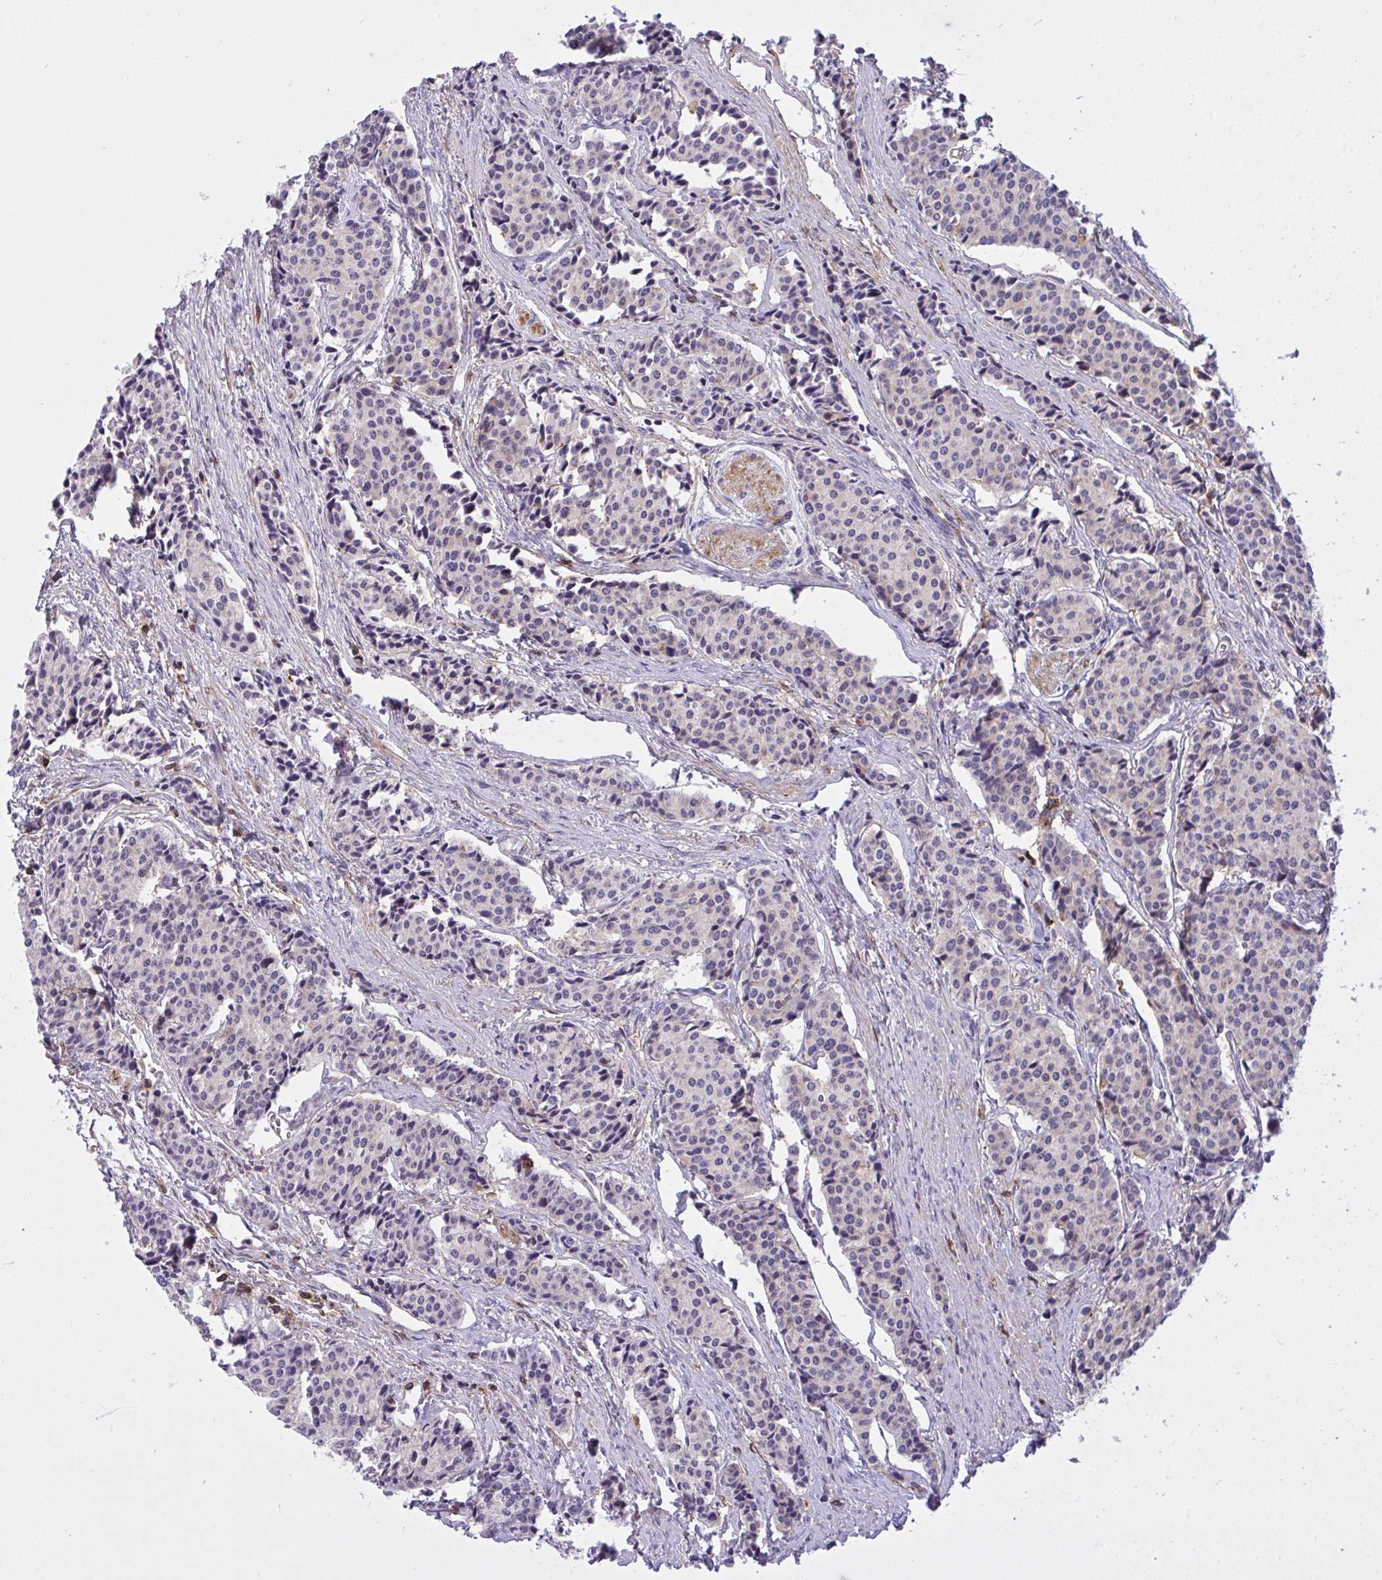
{"staining": {"intensity": "negative", "quantity": "none", "location": "none"}, "tissue": "carcinoid", "cell_type": "Tumor cells", "image_type": "cancer", "snomed": [{"axis": "morphology", "description": "Carcinoid, malignant, NOS"}, {"axis": "topography", "description": "Small intestine"}], "caption": "High power microscopy photomicrograph of an immunohistochemistry micrograph of carcinoid, revealing no significant positivity in tumor cells. (DAB IHC, high magnification).", "gene": "ERI1", "patient": {"sex": "male", "age": 73}}